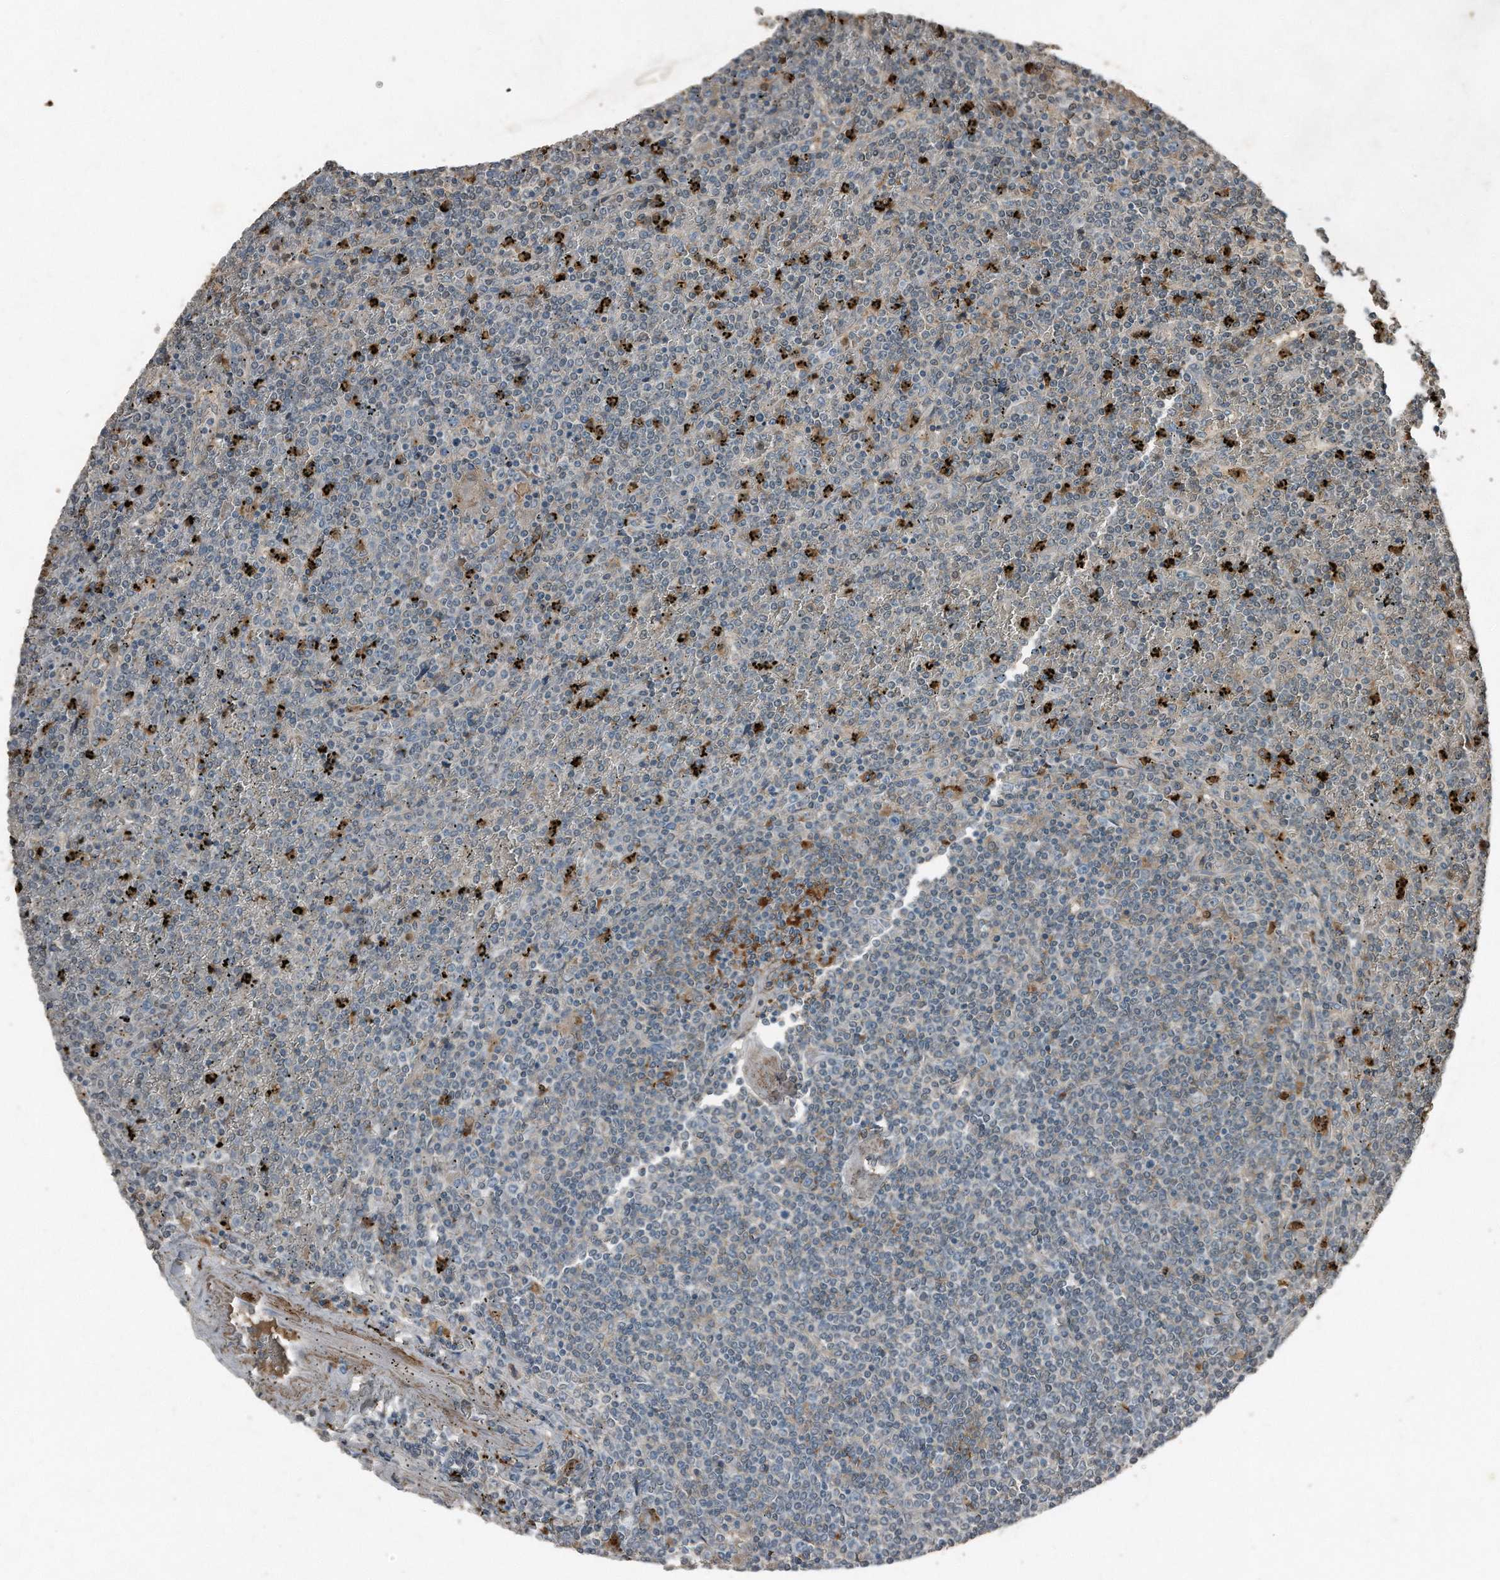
{"staining": {"intensity": "negative", "quantity": "none", "location": "none"}, "tissue": "lymphoma", "cell_type": "Tumor cells", "image_type": "cancer", "snomed": [{"axis": "morphology", "description": "Malignant lymphoma, non-Hodgkin's type, Low grade"}, {"axis": "topography", "description": "Spleen"}], "caption": "Tumor cells are negative for protein expression in human lymphoma.", "gene": "C9", "patient": {"sex": "female", "age": 19}}